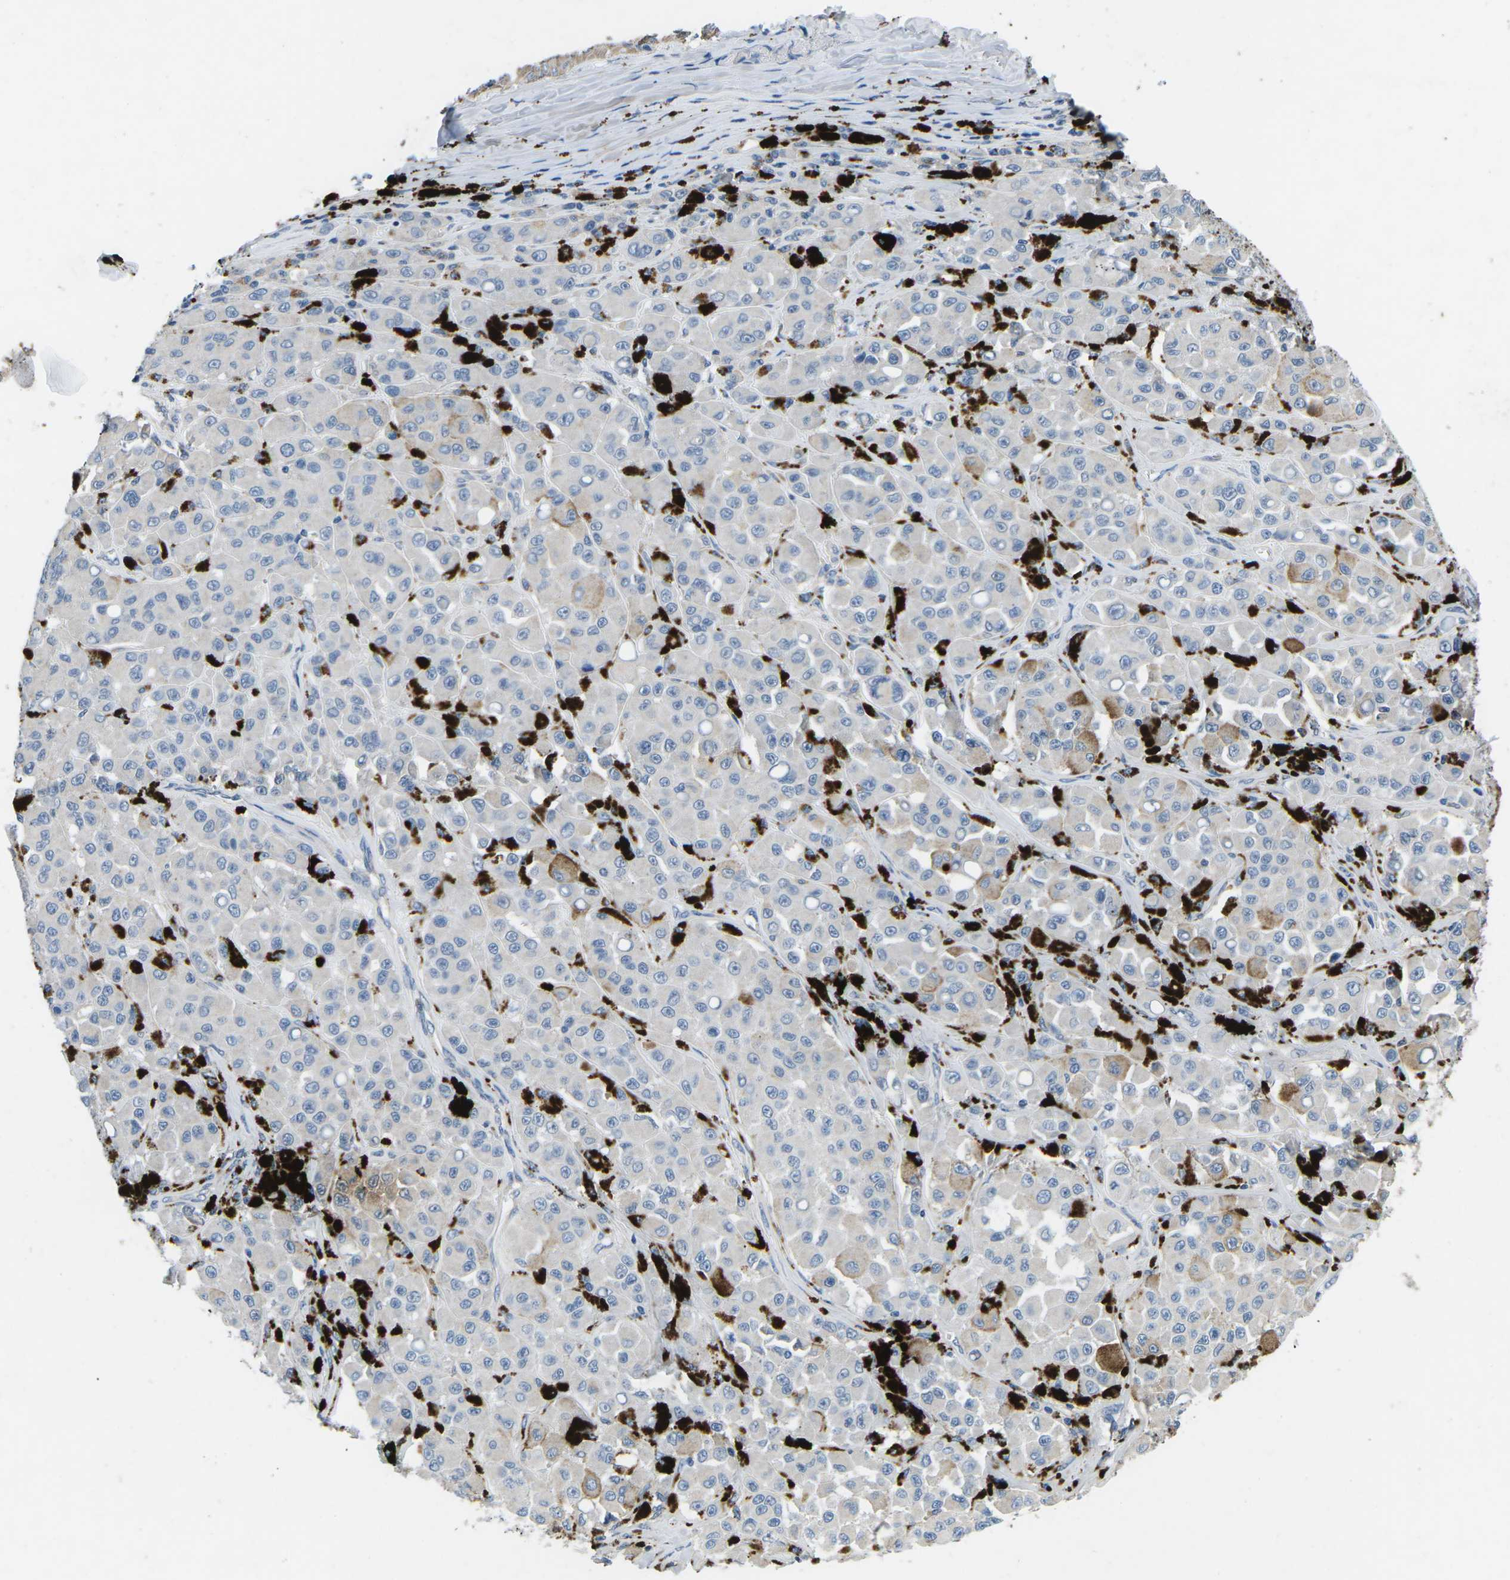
{"staining": {"intensity": "negative", "quantity": "none", "location": "none"}, "tissue": "melanoma", "cell_type": "Tumor cells", "image_type": "cancer", "snomed": [{"axis": "morphology", "description": "Malignant melanoma, NOS"}, {"axis": "topography", "description": "Skin"}], "caption": "The photomicrograph displays no significant positivity in tumor cells of melanoma.", "gene": "PDCD6IP", "patient": {"sex": "male", "age": 84}}